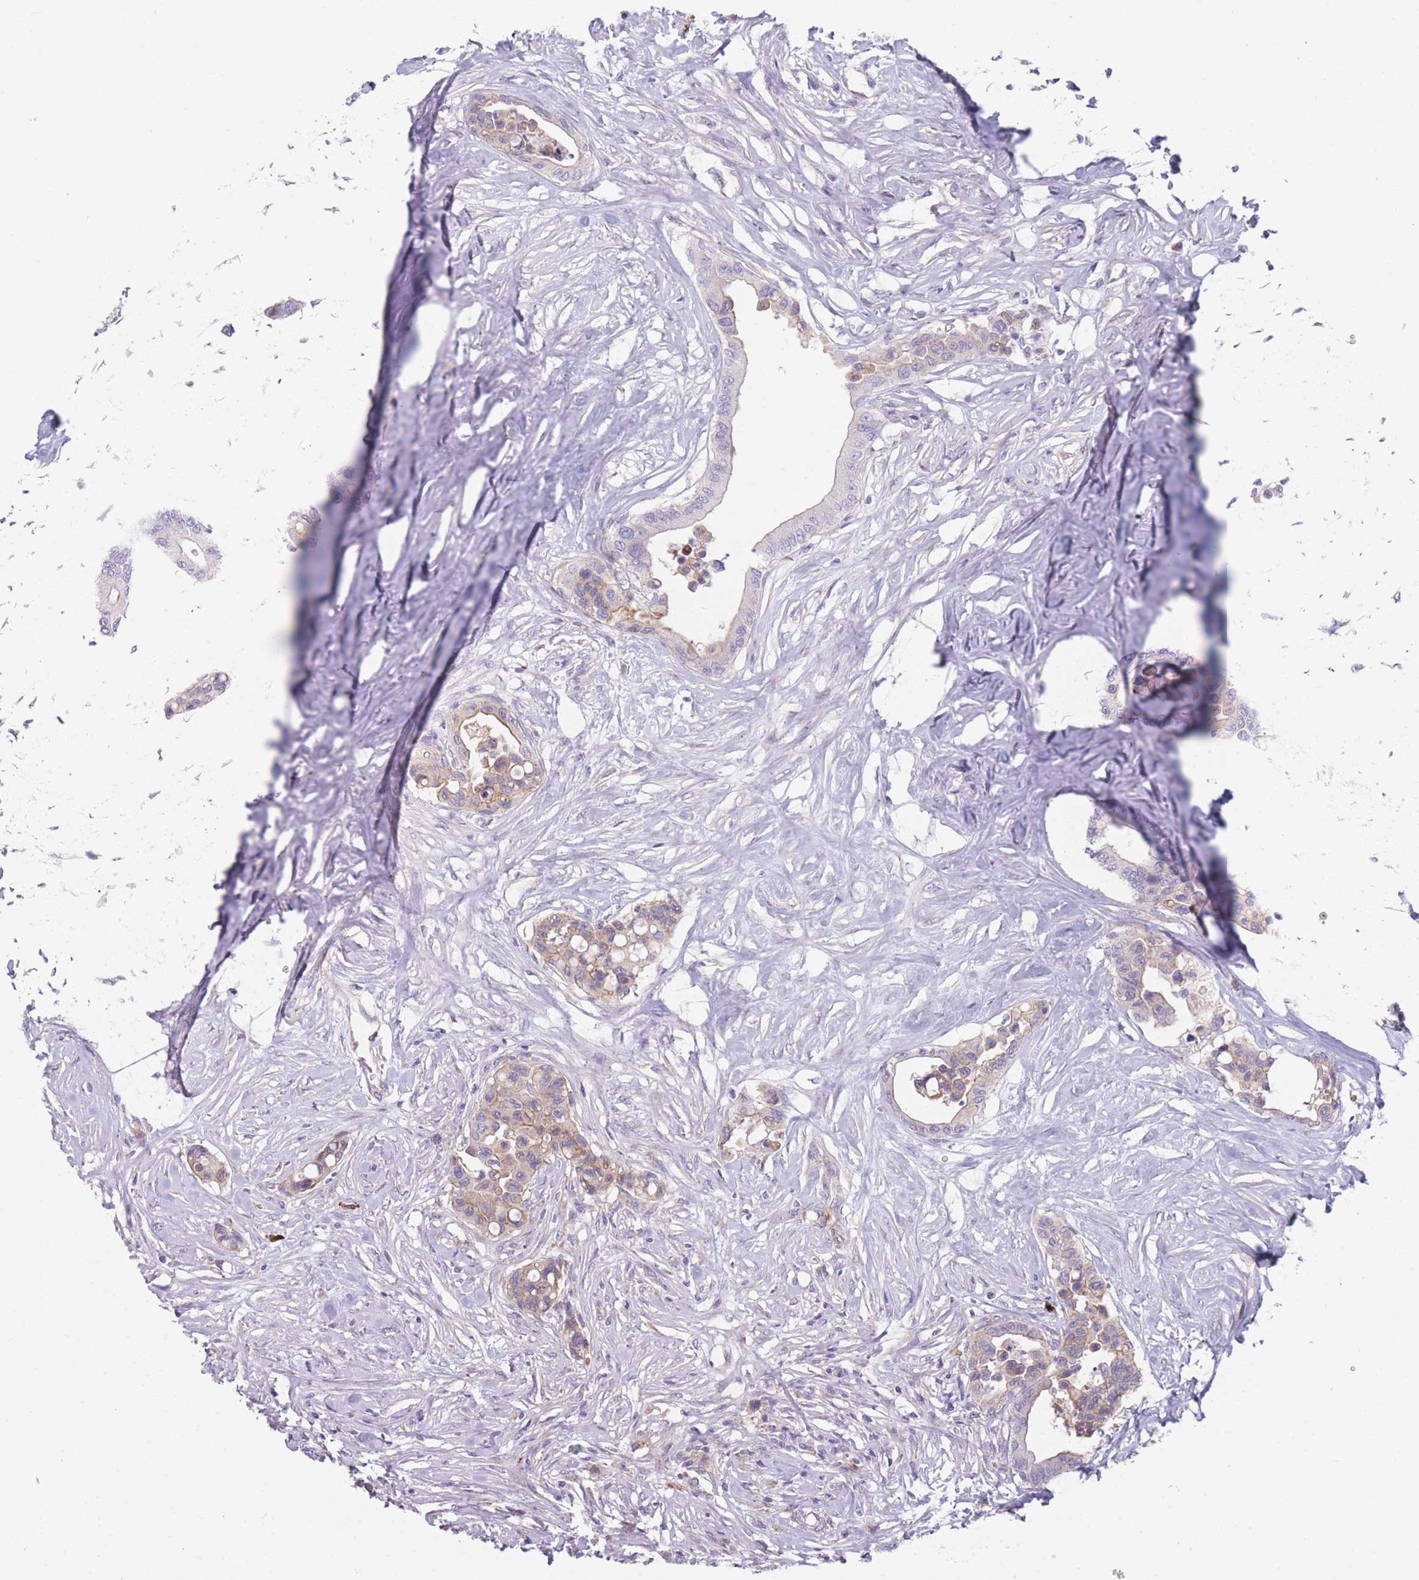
{"staining": {"intensity": "weak", "quantity": "<25%", "location": "cytoplasmic/membranous"}, "tissue": "colorectal cancer", "cell_type": "Tumor cells", "image_type": "cancer", "snomed": [{"axis": "morphology", "description": "Normal tissue, NOS"}, {"axis": "morphology", "description": "Adenocarcinoma, NOS"}, {"axis": "topography", "description": "Colon"}], "caption": "The immunohistochemistry (IHC) micrograph has no significant positivity in tumor cells of colorectal adenocarcinoma tissue.", "gene": "SMPD4", "patient": {"sex": "male", "age": 82}}